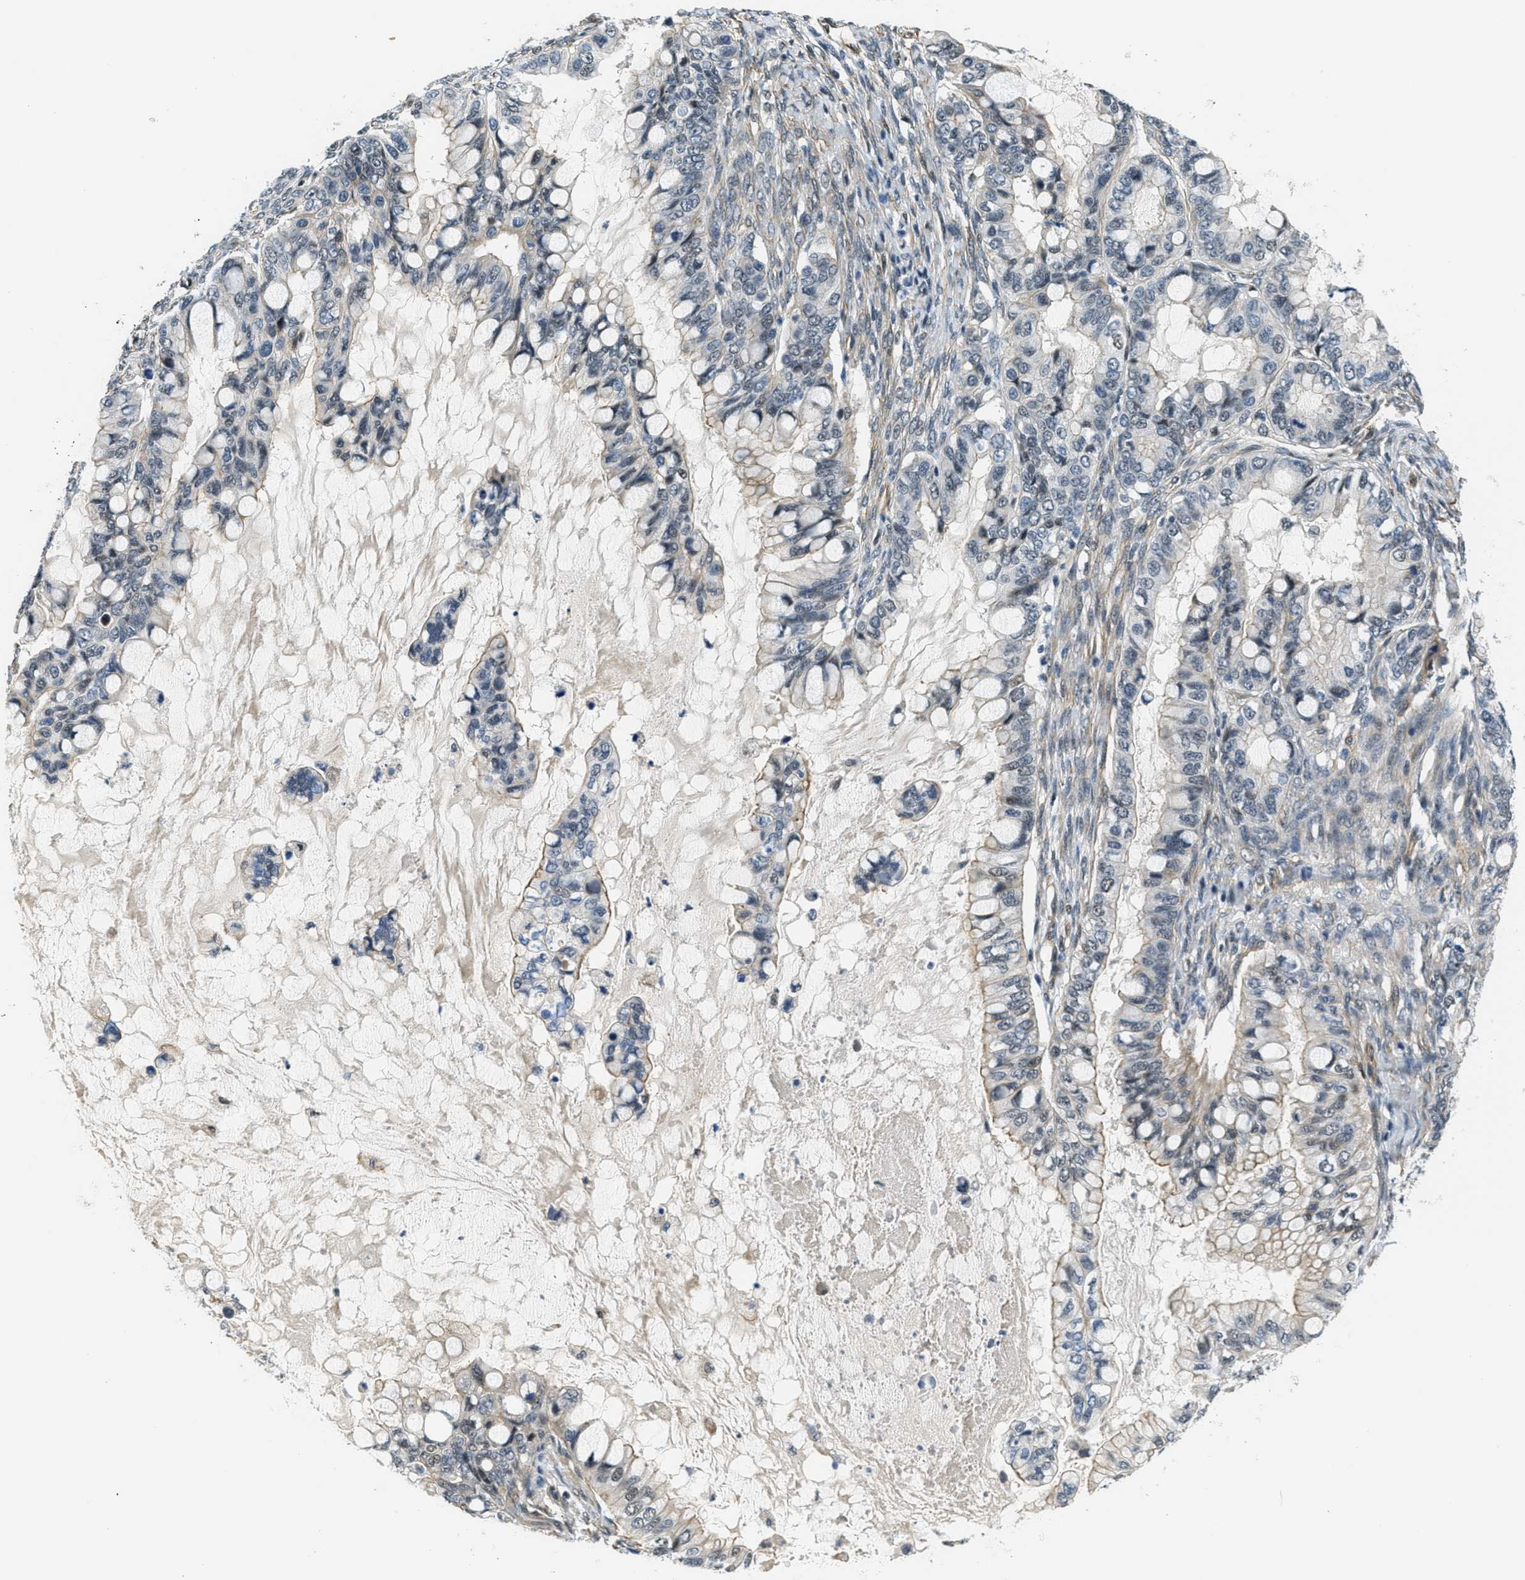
{"staining": {"intensity": "weak", "quantity": "<25%", "location": "nuclear"}, "tissue": "ovarian cancer", "cell_type": "Tumor cells", "image_type": "cancer", "snomed": [{"axis": "morphology", "description": "Cystadenocarcinoma, mucinous, NOS"}, {"axis": "topography", "description": "Ovary"}], "caption": "IHC image of neoplastic tissue: mucinous cystadenocarcinoma (ovarian) stained with DAB demonstrates no significant protein expression in tumor cells. (Stains: DAB (3,3'-diaminobenzidine) immunohistochemistry (IHC) with hematoxylin counter stain, Microscopy: brightfield microscopy at high magnification).", "gene": "CFAP36", "patient": {"sex": "female", "age": 80}}